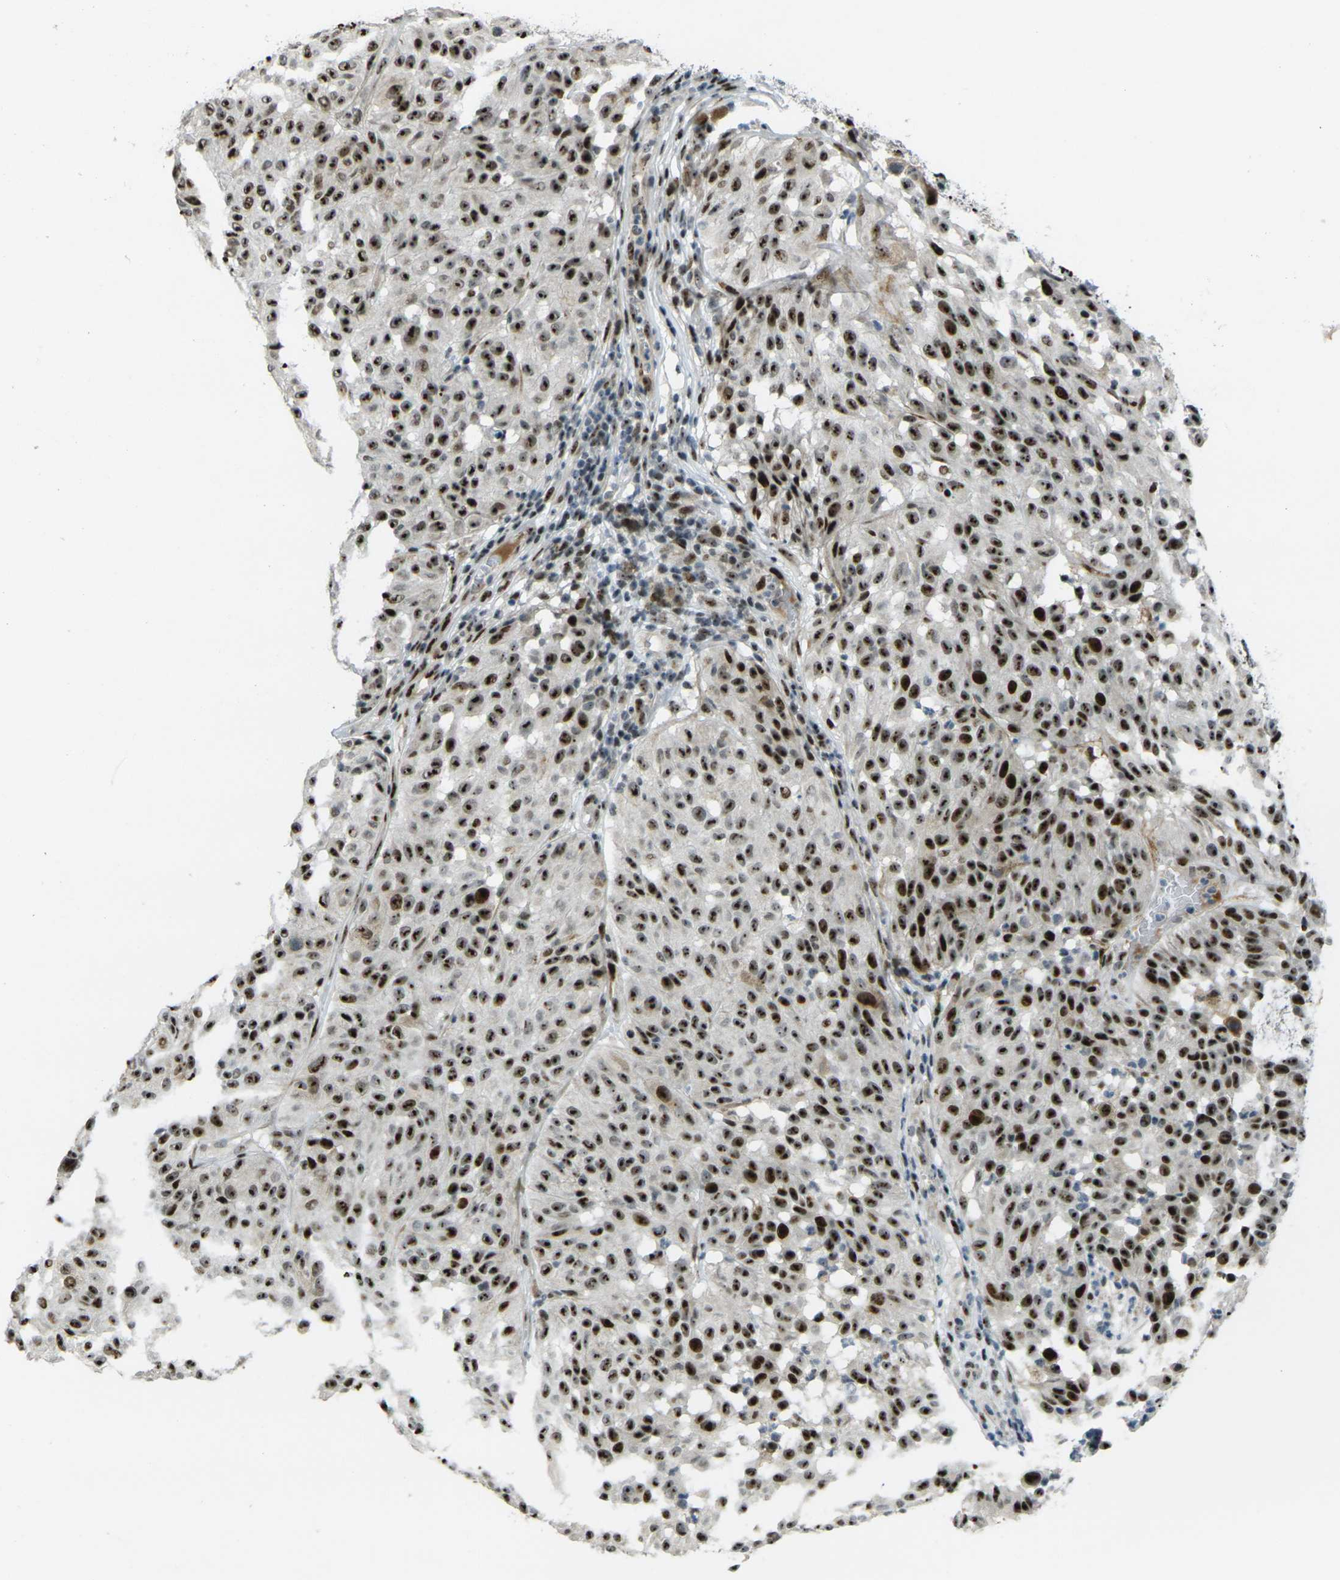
{"staining": {"intensity": "strong", "quantity": ">75%", "location": "nuclear"}, "tissue": "melanoma", "cell_type": "Tumor cells", "image_type": "cancer", "snomed": [{"axis": "morphology", "description": "Malignant melanoma, NOS"}, {"axis": "topography", "description": "Skin"}], "caption": "Immunohistochemical staining of malignant melanoma reveals high levels of strong nuclear protein expression in approximately >75% of tumor cells. (DAB (3,3'-diaminobenzidine) IHC with brightfield microscopy, high magnification).", "gene": "UBE2C", "patient": {"sex": "female", "age": 46}}